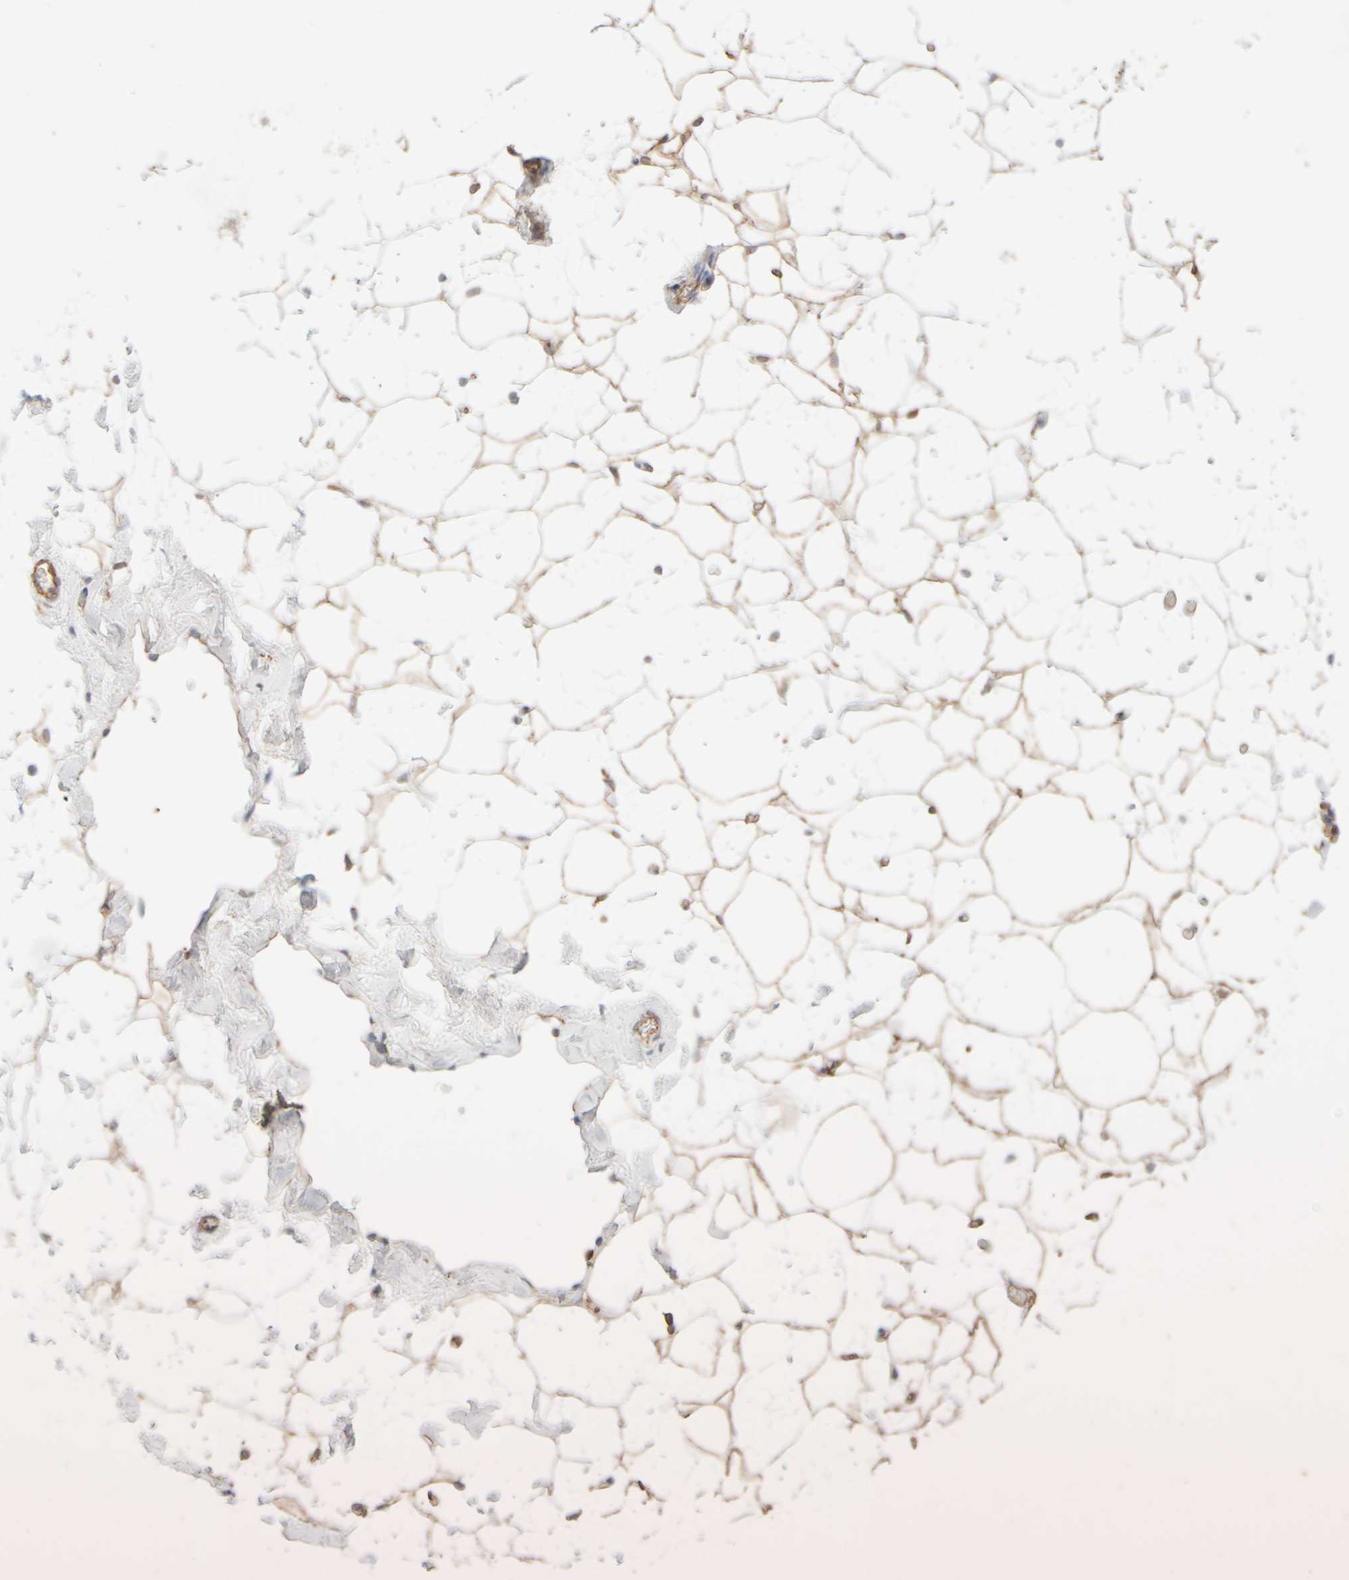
{"staining": {"intensity": "moderate", "quantity": ">75%", "location": "cytoplasmic/membranous"}, "tissue": "adipose tissue", "cell_type": "Adipocytes", "image_type": "normal", "snomed": [{"axis": "morphology", "description": "Normal tissue, NOS"}, {"axis": "morphology", "description": "Fibrosis, NOS"}, {"axis": "topography", "description": "Breast"}, {"axis": "topography", "description": "Adipose tissue"}], "caption": "Immunohistochemistry (IHC) histopathology image of normal adipose tissue stained for a protein (brown), which exhibits medium levels of moderate cytoplasmic/membranous positivity in approximately >75% of adipocytes.", "gene": "KRT15", "patient": {"sex": "female", "age": 39}}